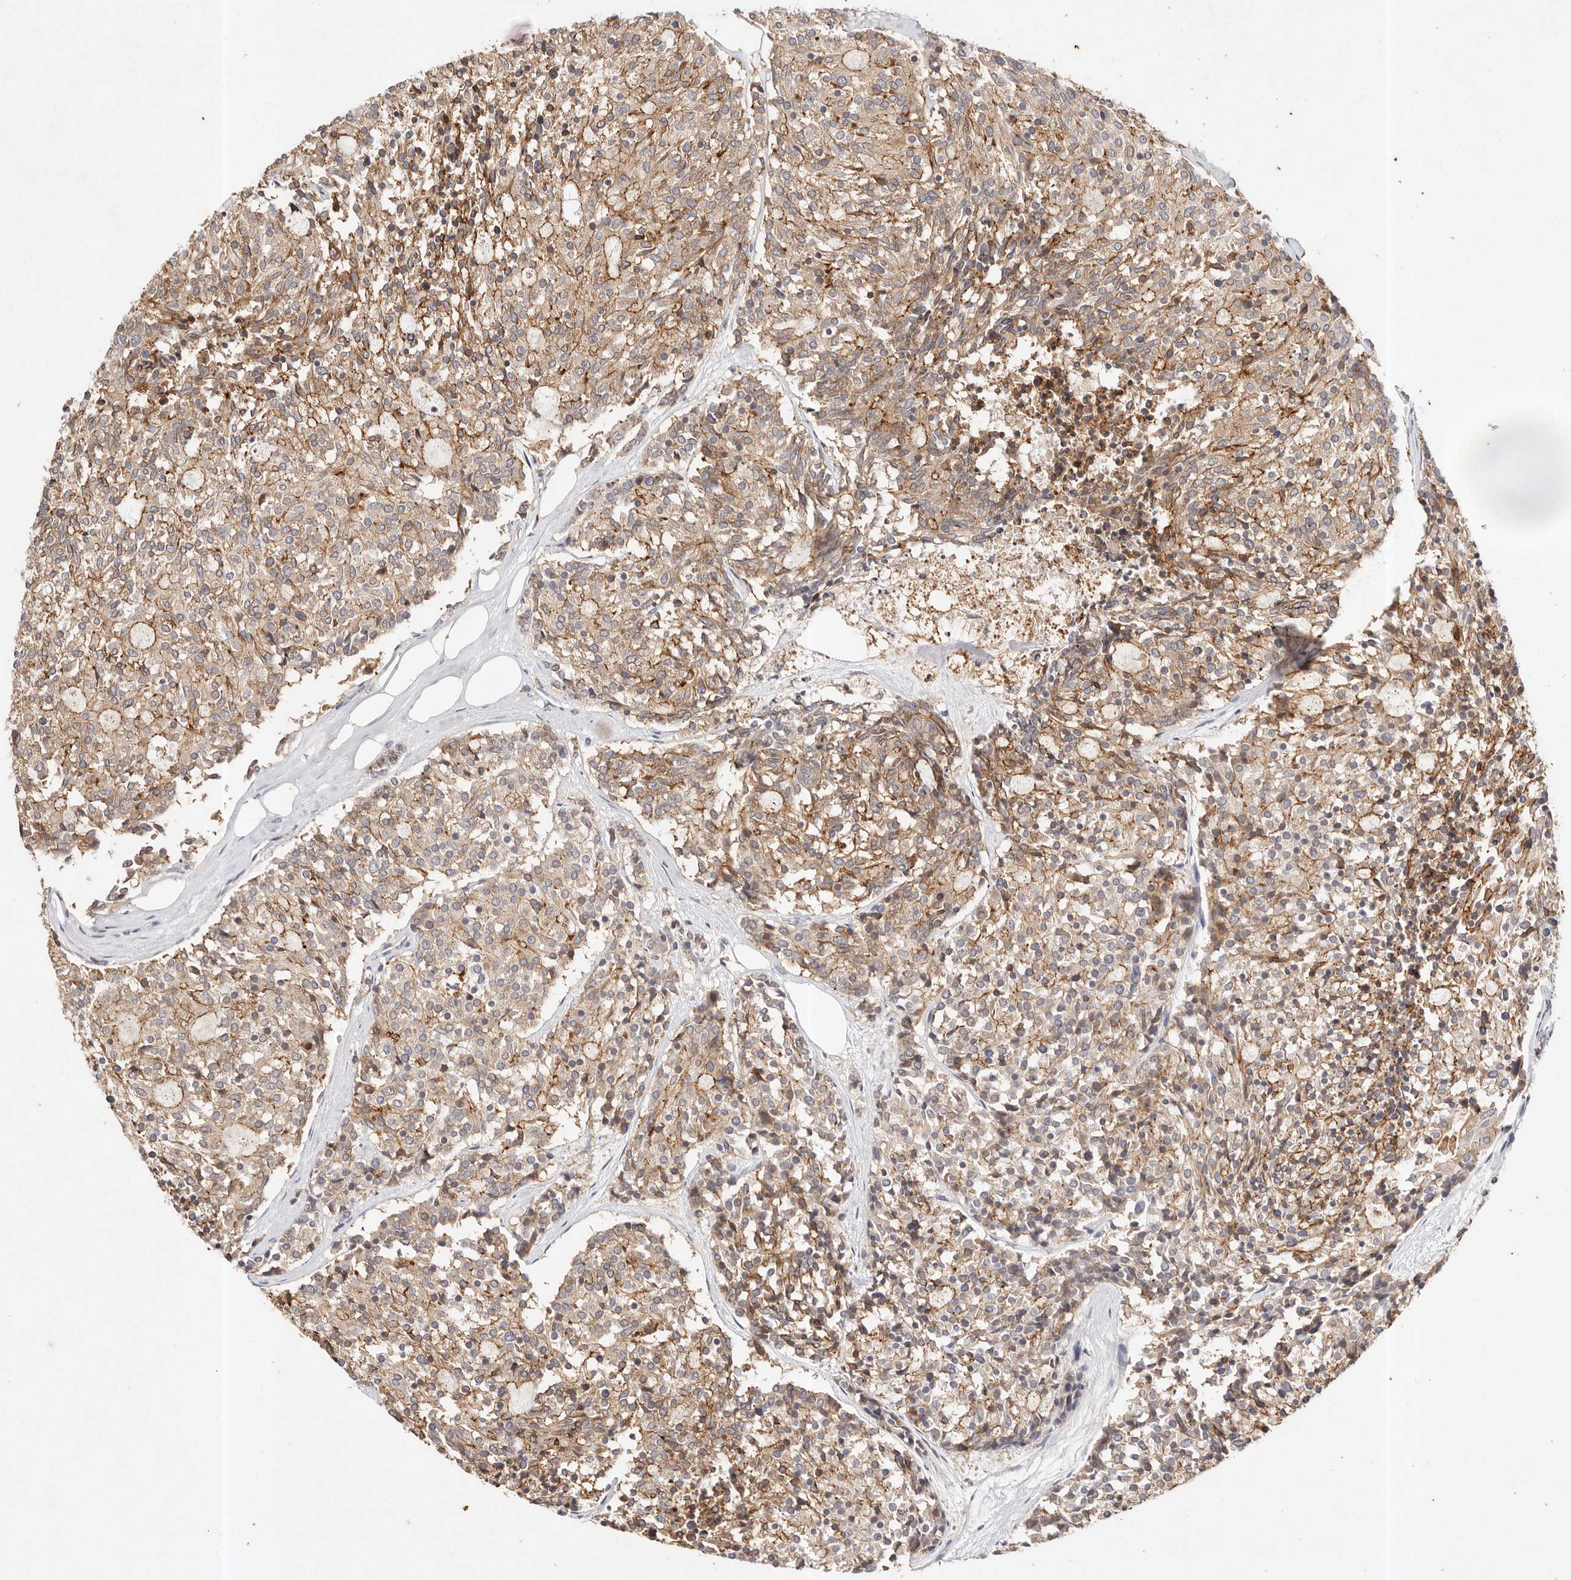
{"staining": {"intensity": "moderate", "quantity": ">75%", "location": "cytoplasmic/membranous"}, "tissue": "carcinoid", "cell_type": "Tumor cells", "image_type": "cancer", "snomed": [{"axis": "morphology", "description": "Carcinoid, malignant, NOS"}, {"axis": "topography", "description": "Pancreas"}], "caption": "IHC (DAB) staining of human malignant carcinoid reveals moderate cytoplasmic/membranous protein staining in approximately >75% of tumor cells. (DAB (3,3'-diaminobenzidine) IHC with brightfield microscopy, high magnification).", "gene": "CXADR", "patient": {"sex": "female", "age": 54}}